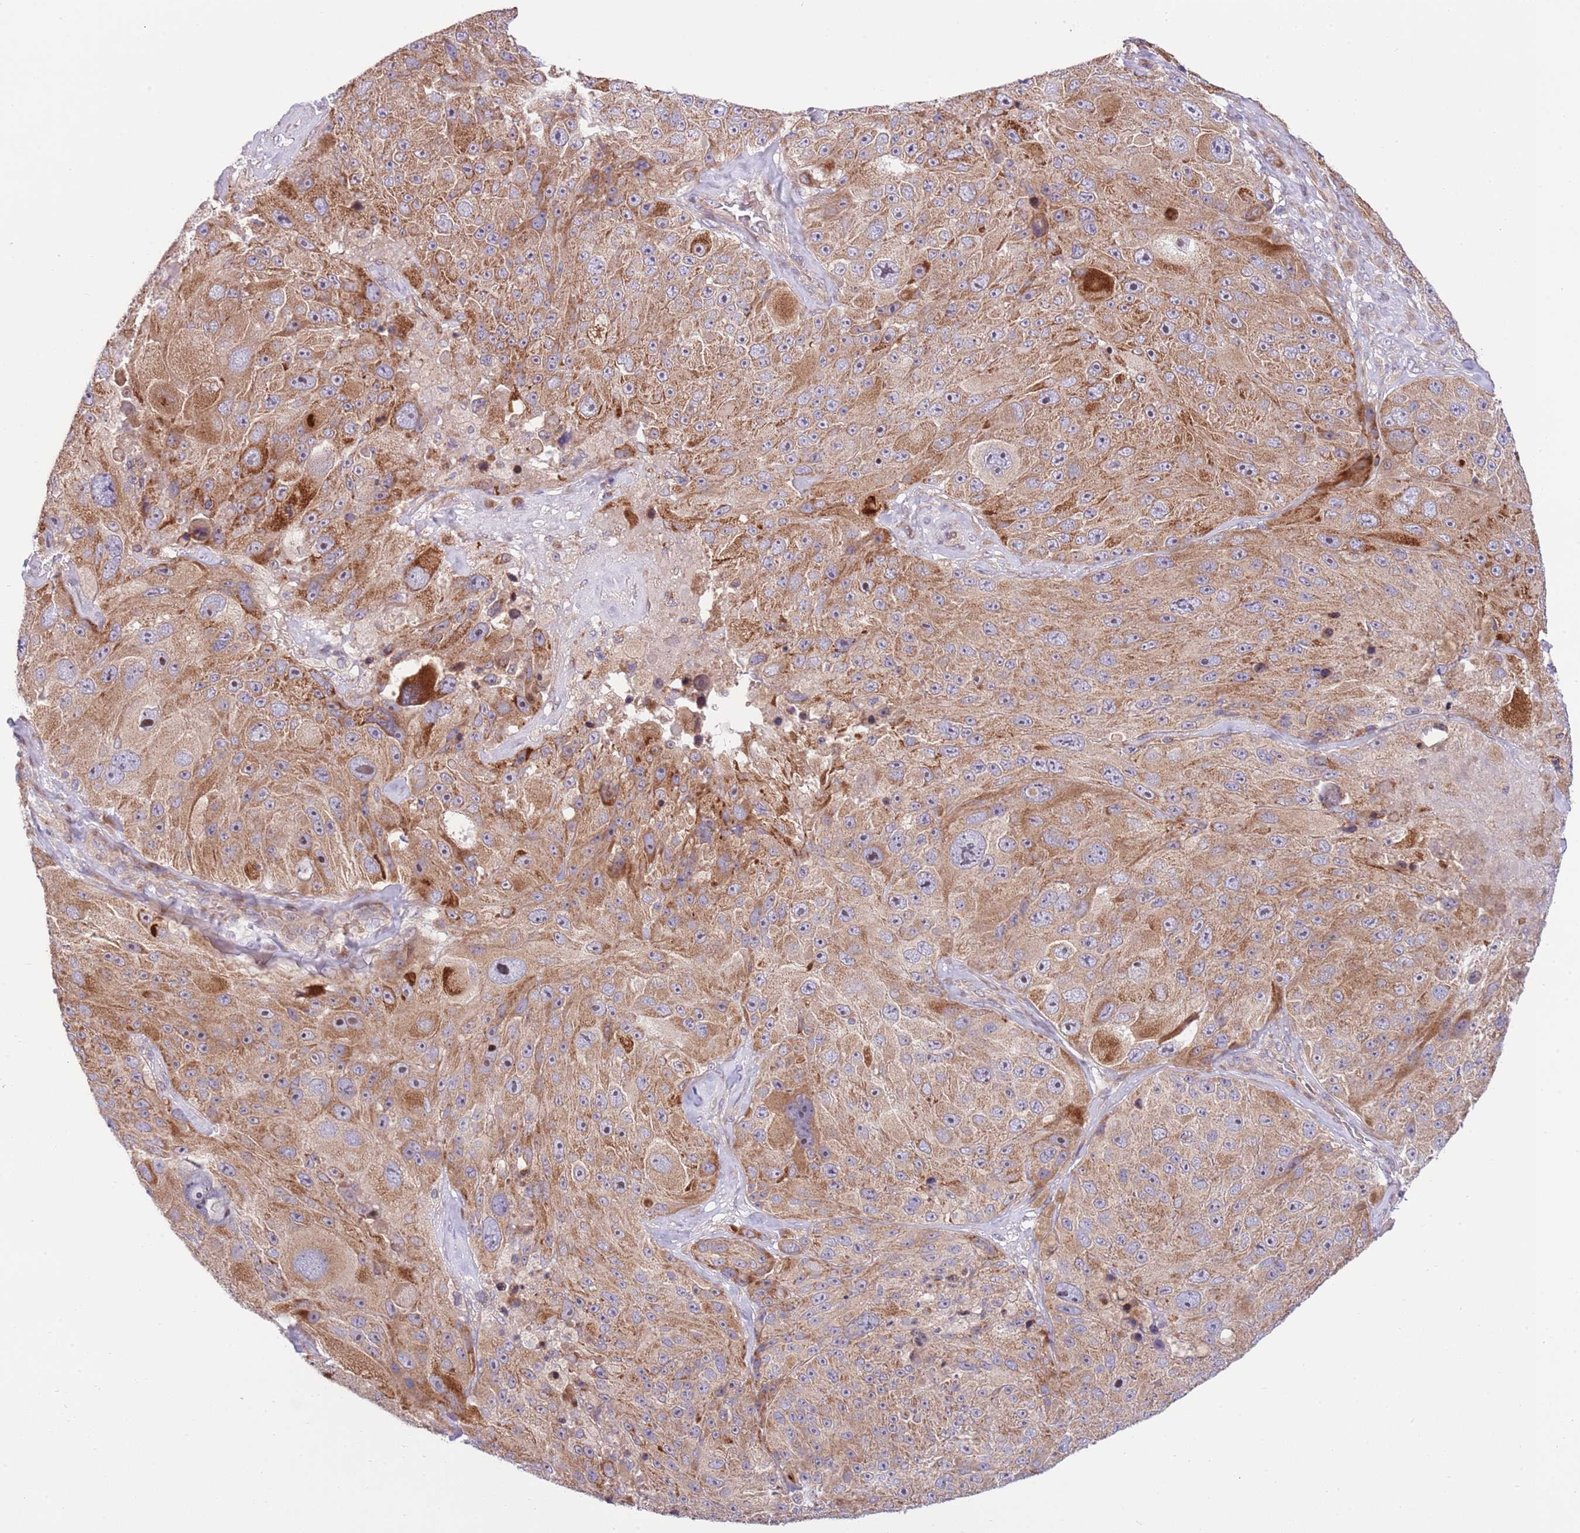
{"staining": {"intensity": "moderate", "quantity": ">75%", "location": "cytoplasmic/membranous"}, "tissue": "melanoma", "cell_type": "Tumor cells", "image_type": "cancer", "snomed": [{"axis": "morphology", "description": "Malignant melanoma, Metastatic site"}, {"axis": "topography", "description": "Lymph node"}], "caption": "Immunohistochemical staining of human melanoma shows moderate cytoplasmic/membranous protein positivity in approximately >75% of tumor cells.", "gene": "DAND5", "patient": {"sex": "male", "age": 62}}